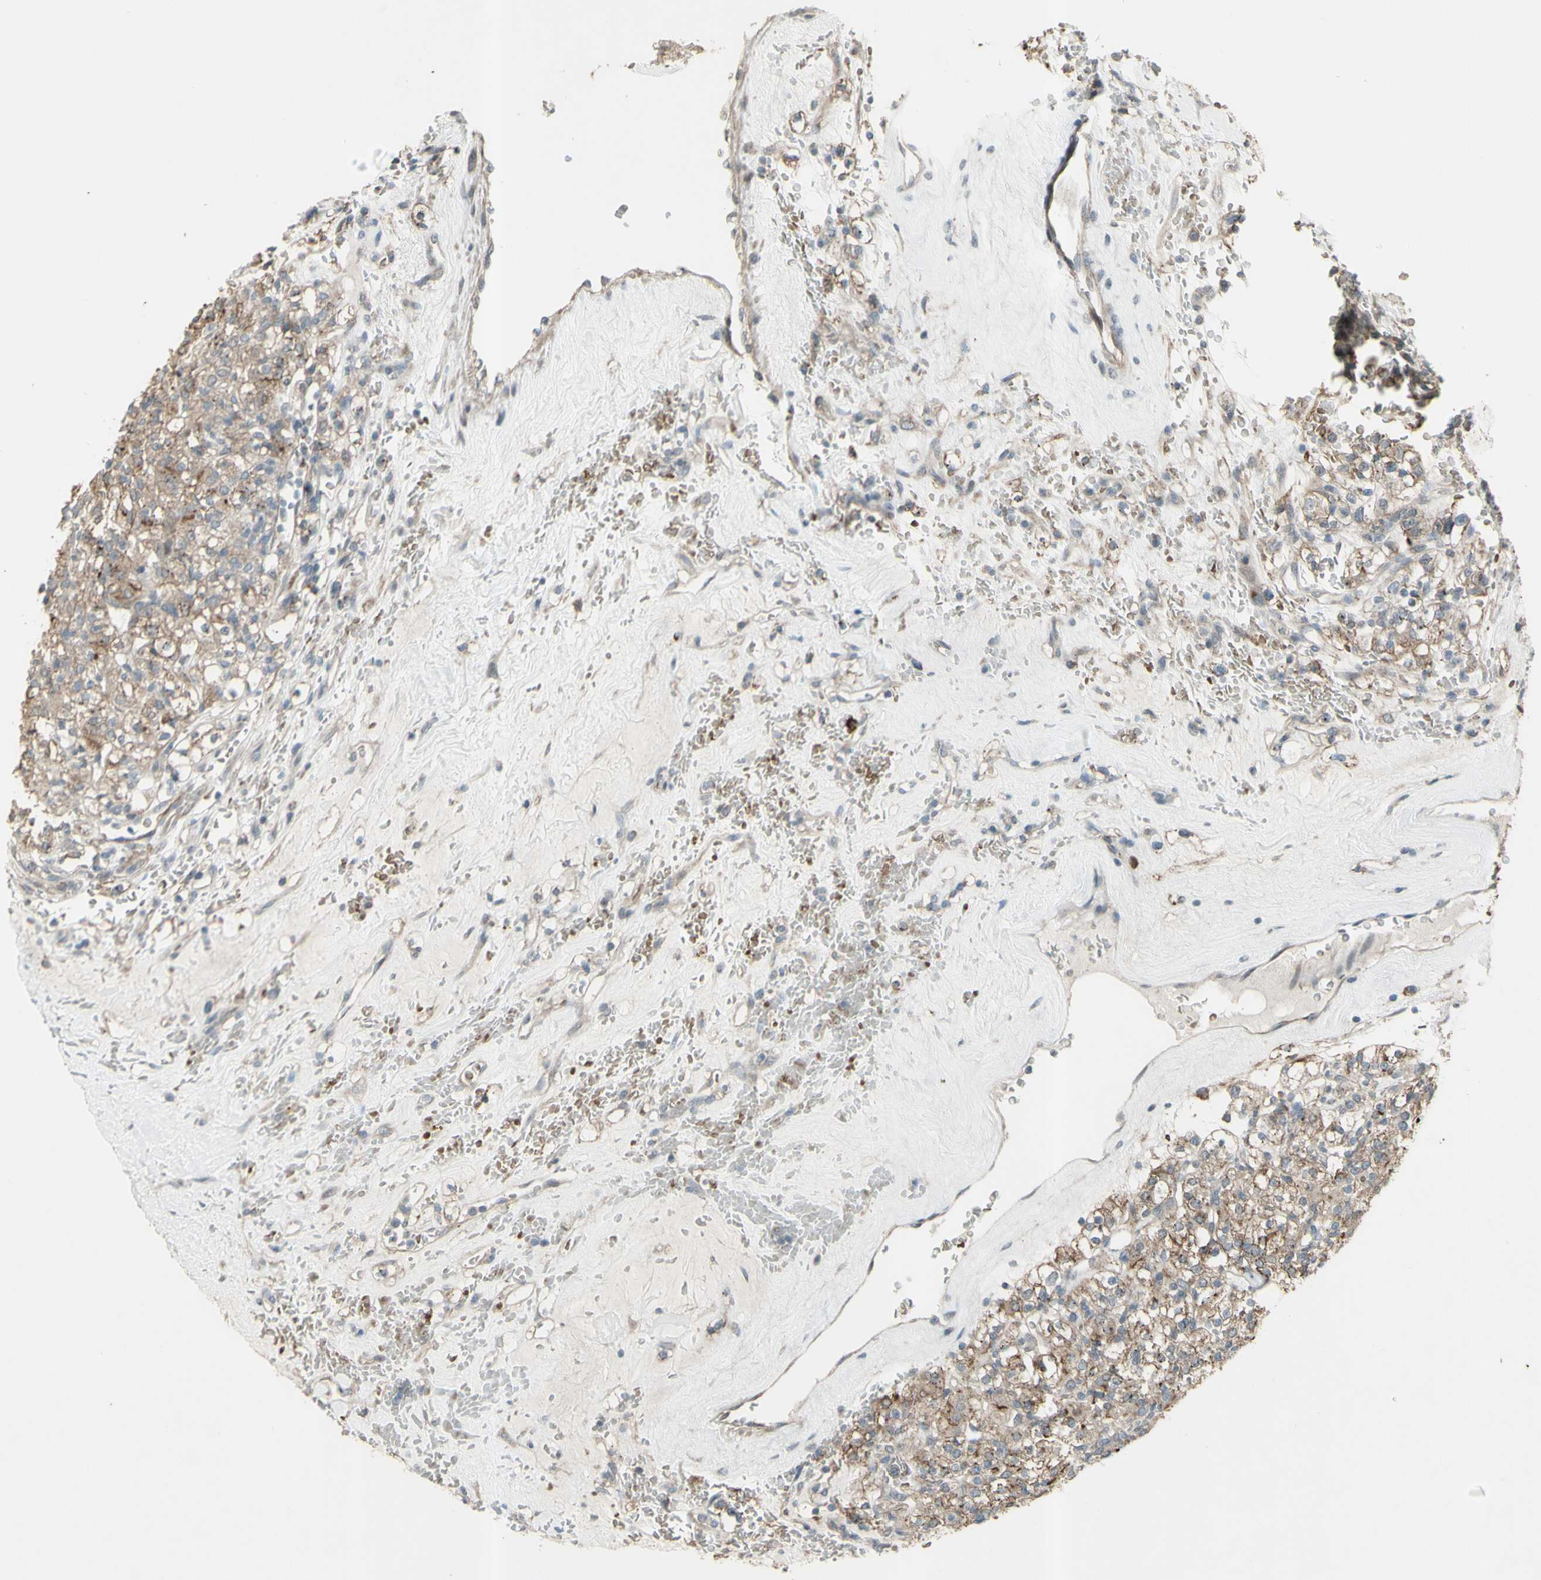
{"staining": {"intensity": "moderate", "quantity": ">75%", "location": "cytoplasmic/membranous"}, "tissue": "renal cancer", "cell_type": "Tumor cells", "image_type": "cancer", "snomed": [{"axis": "morphology", "description": "Normal tissue, NOS"}, {"axis": "morphology", "description": "Adenocarcinoma, NOS"}, {"axis": "topography", "description": "Kidney"}], "caption": "Immunohistochemical staining of renal cancer reveals medium levels of moderate cytoplasmic/membranous staining in about >75% of tumor cells. Immunohistochemistry (ihc) stains the protein in brown and the nuclei are stained blue.", "gene": "GRAMD1B", "patient": {"sex": "female", "age": 72}}